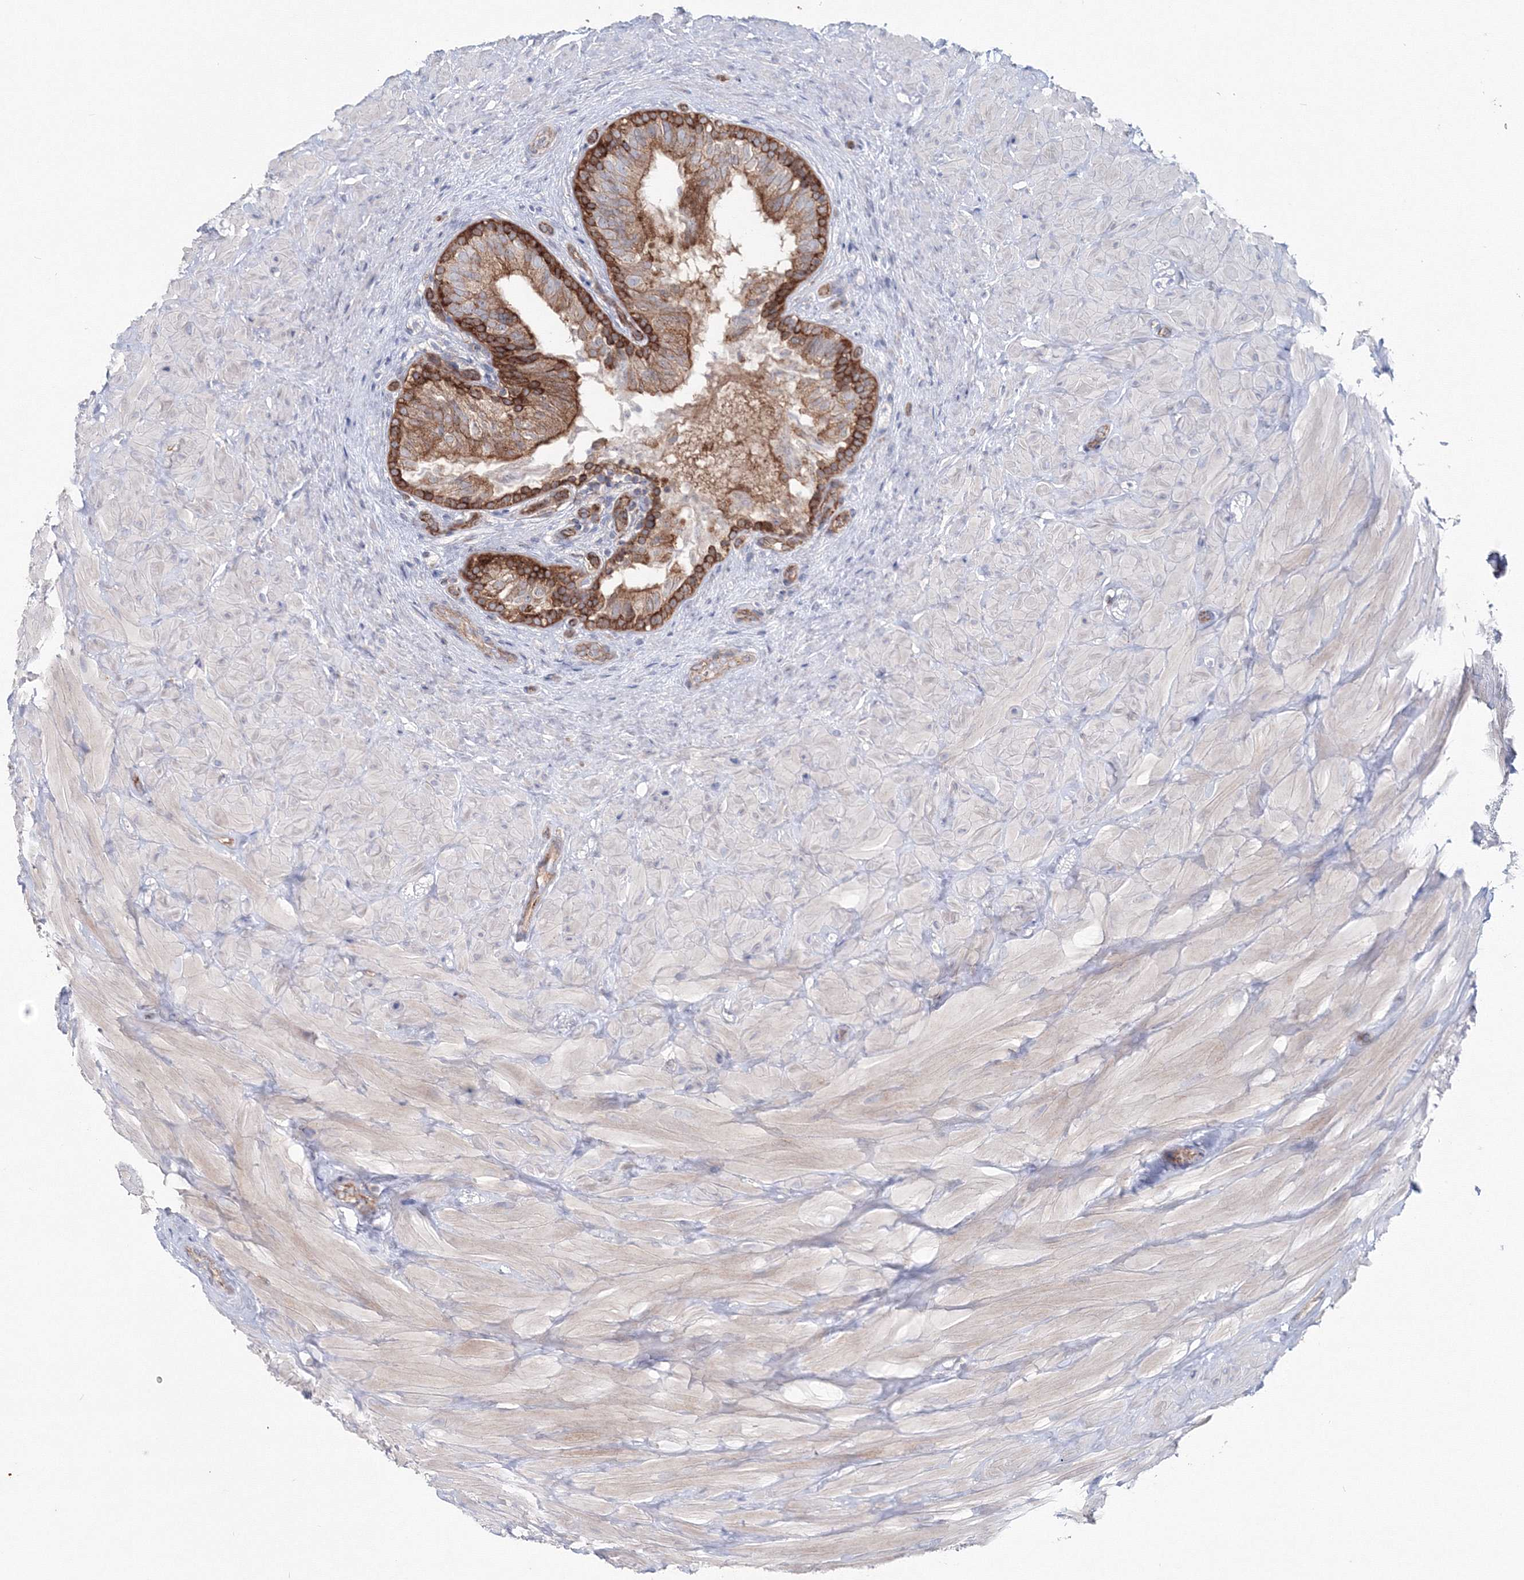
{"staining": {"intensity": "moderate", "quantity": ">75%", "location": "cytoplasmic/membranous"}, "tissue": "epididymis", "cell_type": "Glandular cells", "image_type": "normal", "snomed": [{"axis": "morphology", "description": "Normal tissue, NOS"}, {"axis": "topography", "description": "Soft tissue"}, {"axis": "topography", "description": "Epididymis"}], "caption": "The immunohistochemical stain highlights moderate cytoplasmic/membranous expression in glandular cells of benign epididymis. The protein is stained brown, and the nuclei are stained in blue (DAB IHC with brightfield microscopy, high magnification).", "gene": "GGA2", "patient": {"sex": "male", "age": 26}}